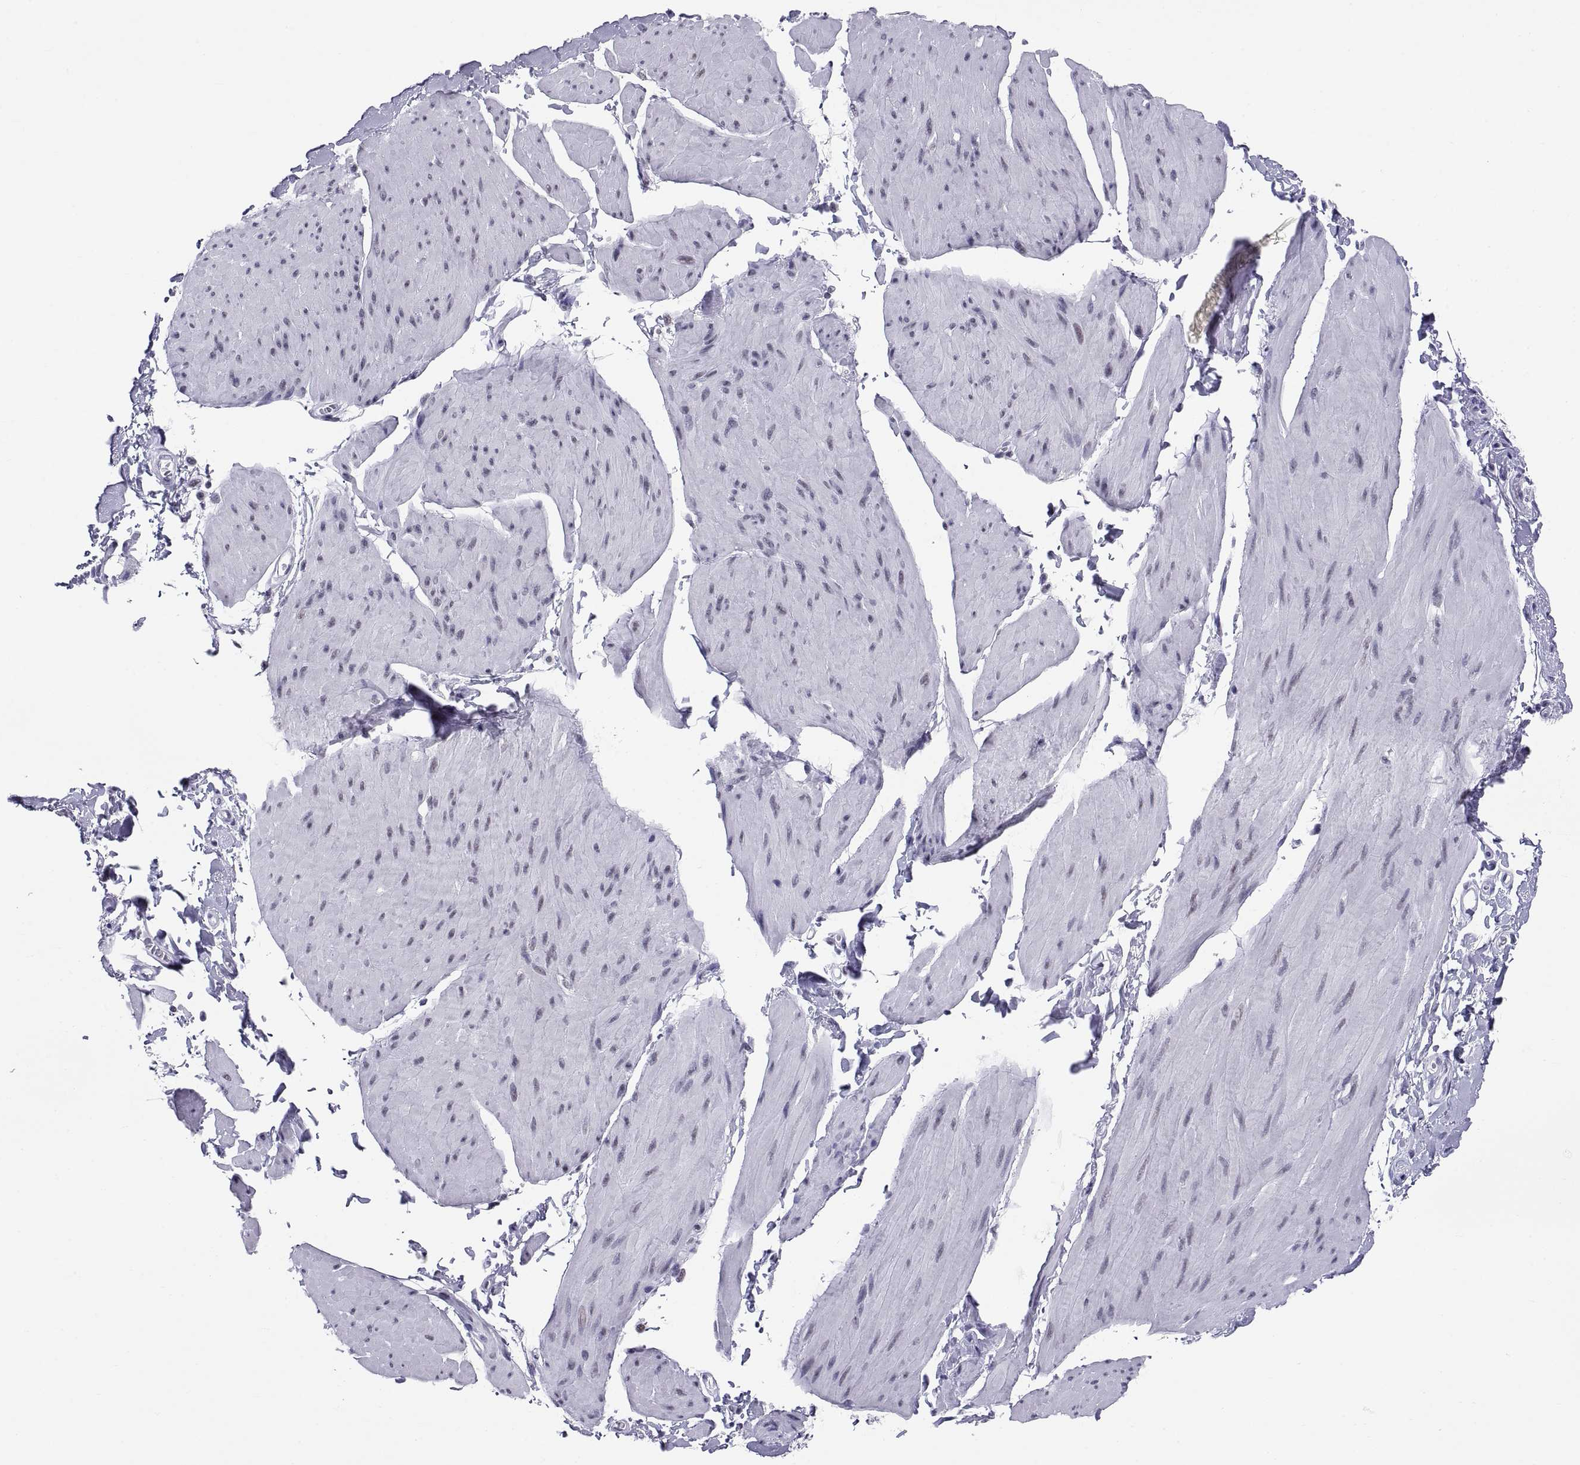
{"staining": {"intensity": "negative", "quantity": "none", "location": "none"}, "tissue": "smooth muscle", "cell_type": "Smooth muscle cells", "image_type": "normal", "snomed": [{"axis": "morphology", "description": "Normal tissue, NOS"}, {"axis": "topography", "description": "Adipose tissue"}, {"axis": "topography", "description": "Smooth muscle"}, {"axis": "topography", "description": "Peripheral nerve tissue"}], "caption": "Immunohistochemical staining of unremarkable human smooth muscle reveals no significant staining in smooth muscle cells.", "gene": "NEUROD6", "patient": {"sex": "male", "age": 83}}